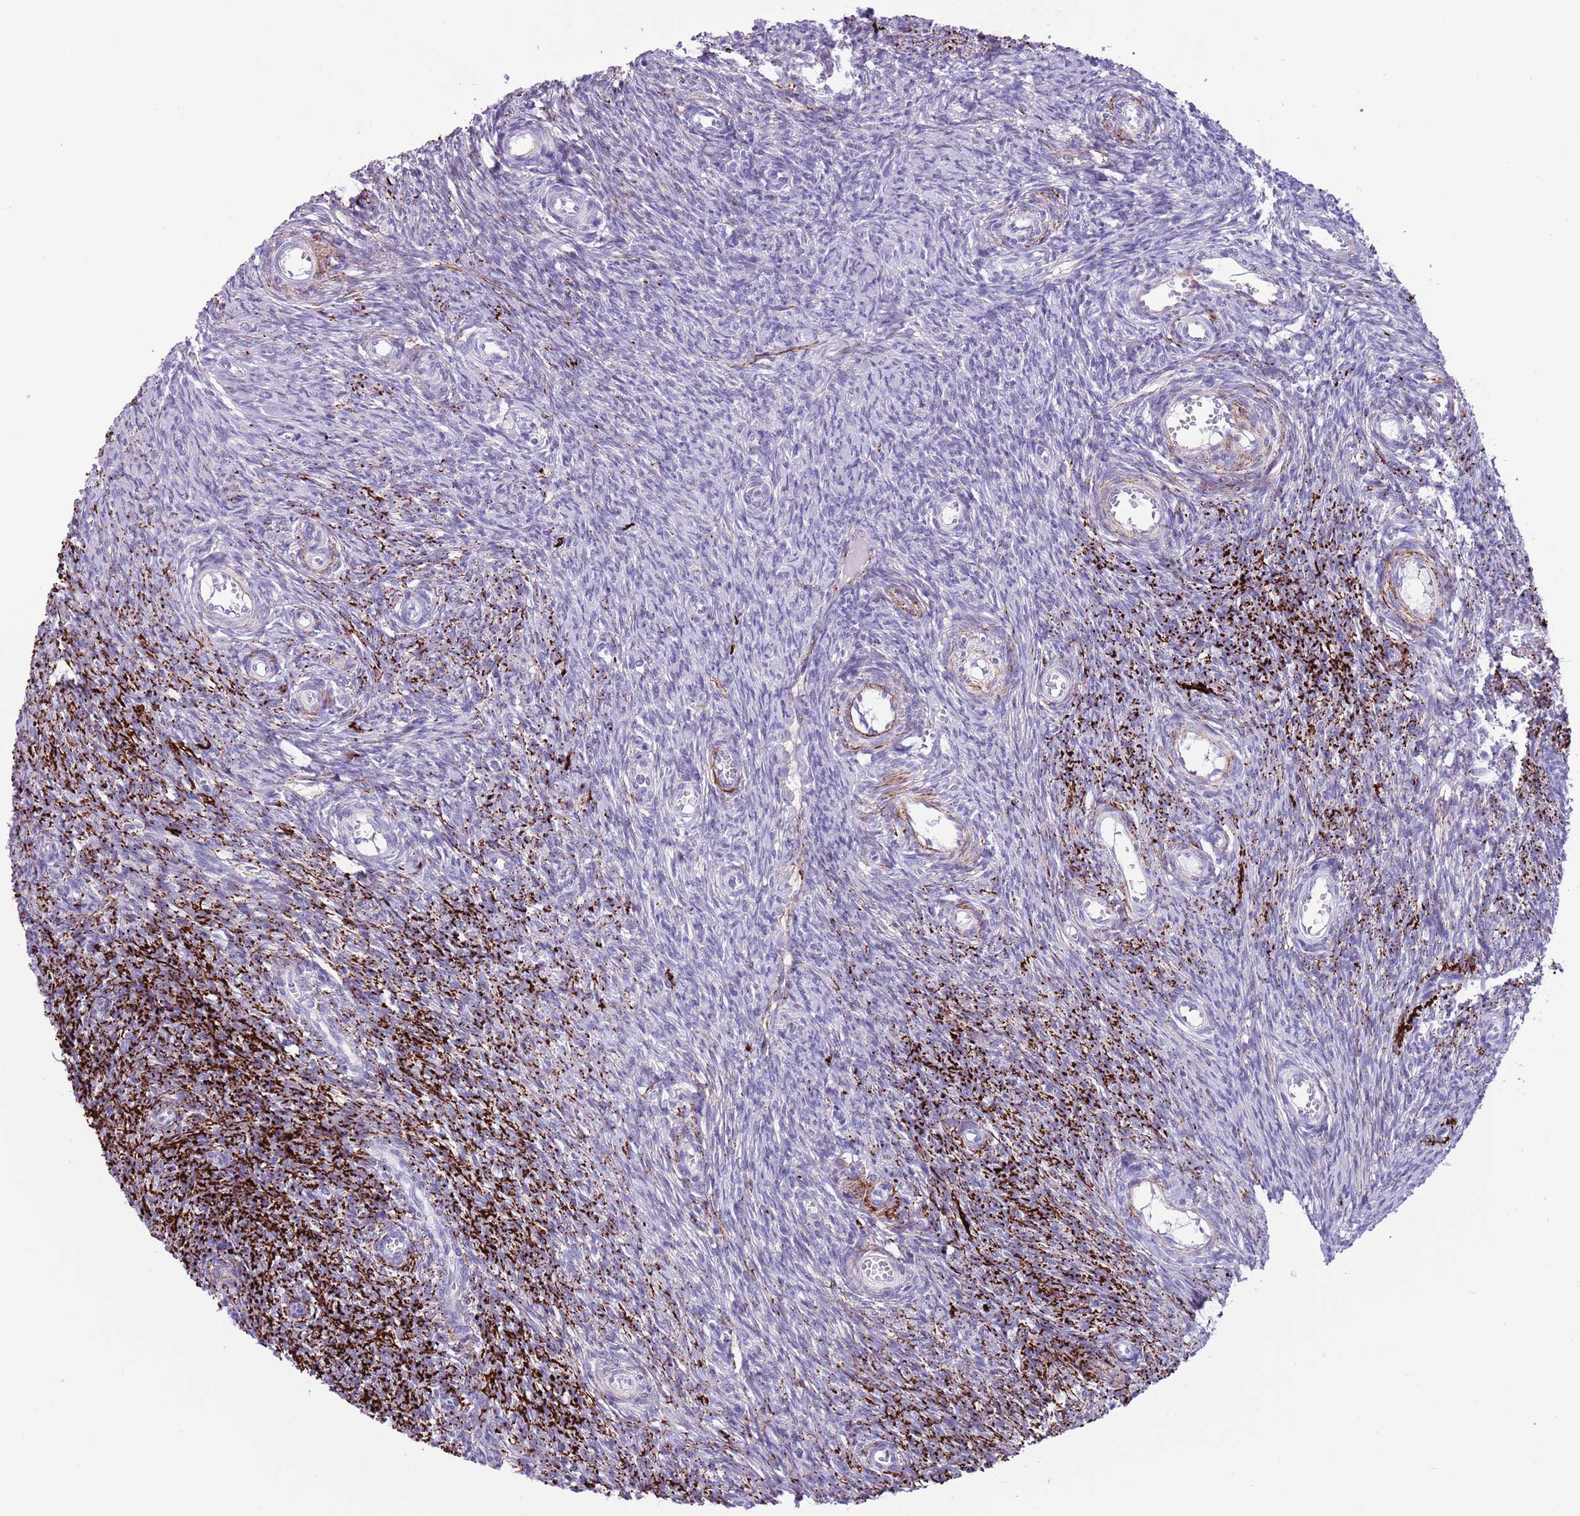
{"staining": {"intensity": "negative", "quantity": "none", "location": "none"}, "tissue": "ovary", "cell_type": "Follicle cells", "image_type": "normal", "snomed": [{"axis": "morphology", "description": "Normal tissue, NOS"}, {"axis": "topography", "description": "Ovary"}], "caption": "This is an IHC photomicrograph of normal human ovary. There is no expression in follicle cells.", "gene": "PFKFB2", "patient": {"sex": "female", "age": 44}}